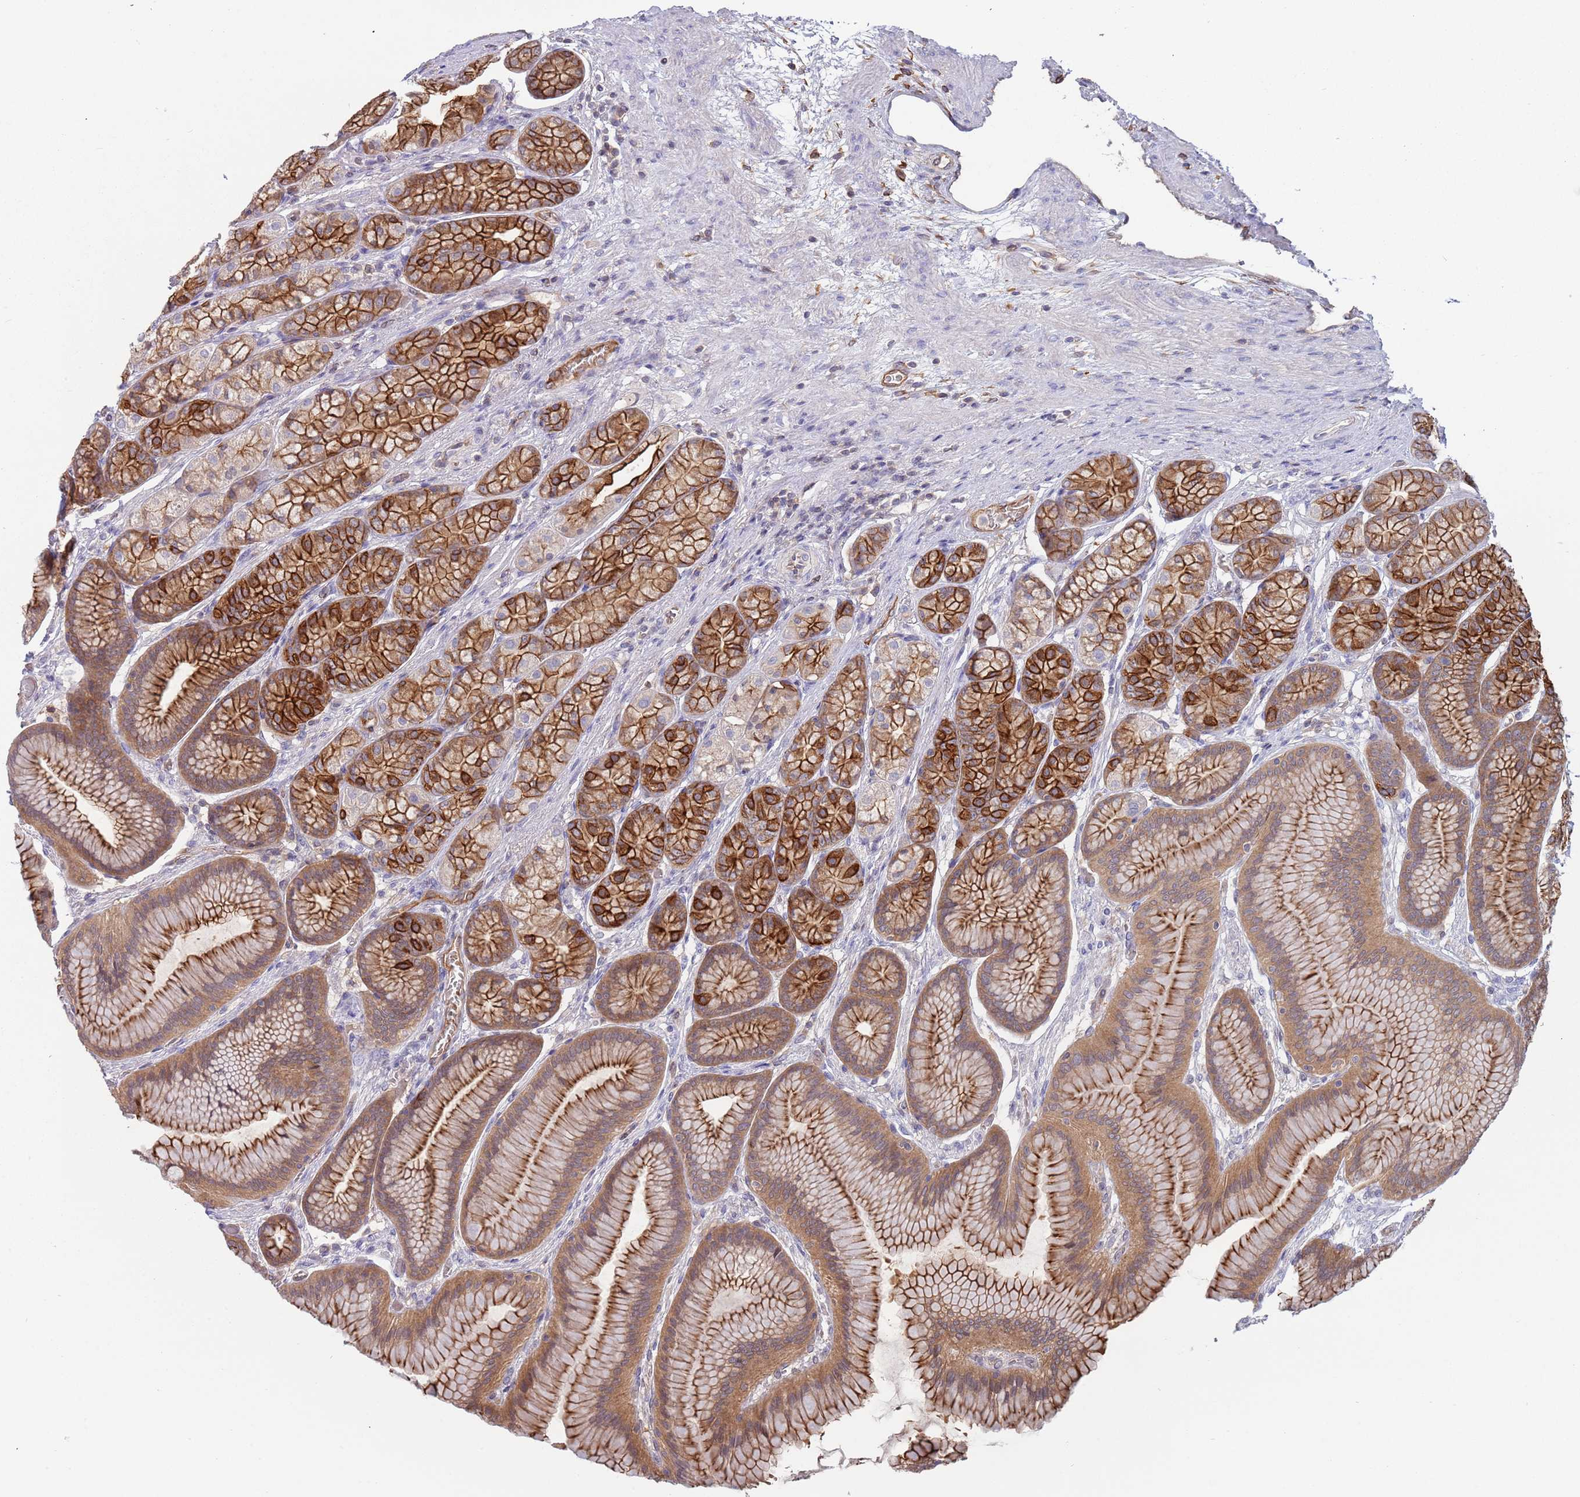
{"staining": {"intensity": "strong", "quantity": ">75%", "location": "cytoplasmic/membranous"}, "tissue": "stomach", "cell_type": "Glandular cells", "image_type": "normal", "snomed": [{"axis": "morphology", "description": "Normal tissue, NOS"}, {"axis": "morphology", "description": "Adenocarcinoma, NOS"}, {"axis": "morphology", "description": "Adenocarcinoma, High grade"}, {"axis": "topography", "description": "Stomach, upper"}, {"axis": "topography", "description": "Stomach"}], "caption": "A micrograph of stomach stained for a protein demonstrates strong cytoplasmic/membranous brown staining in glandular cells. Nuclei are stained in blue.", "gene": "GSDMD", "patient": {"sex": "female", "age": 65}}